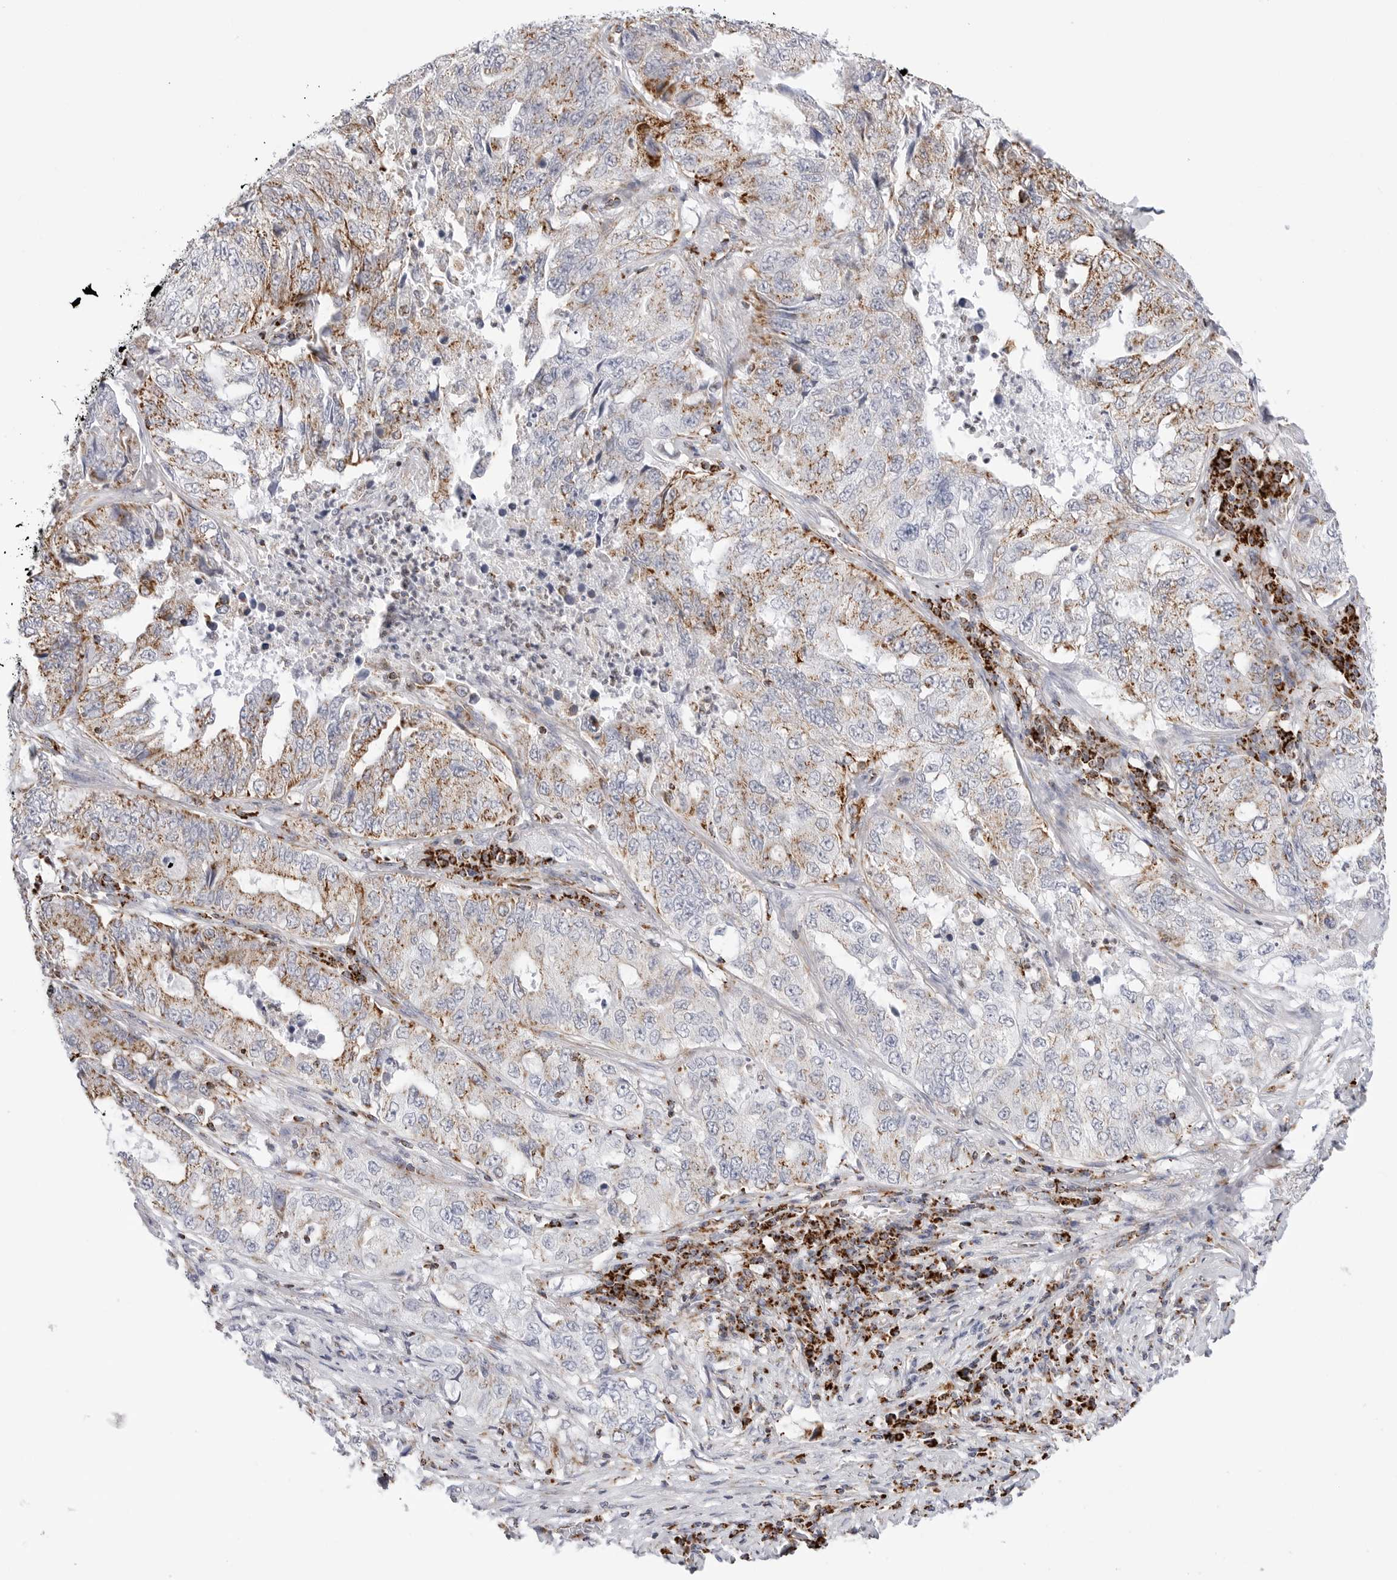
{"staining": {"intensity": "moderate", "quantity": "<25%", "location": "cytoplasmic/membranous"}, "tissue": "lung cancer", "cell_type": "Tumor cells", "image_type": "cancer", "snomed": [{"axis": "morphology", "description": "Adenocarcinoma, NOS"}, {"axis": "topography", "description": "Lung"}], "caption": "Protein analysis of lung cancer (adenocarcinoma) tissue displays moderate cytoplasmic/membranous staining in approximately <25% of tumor cells. (DAB IHC with brightfield microscopy, high magnification).", "gene": "ATP5IF1", "patient": {"sex": "female", "age": 51}}